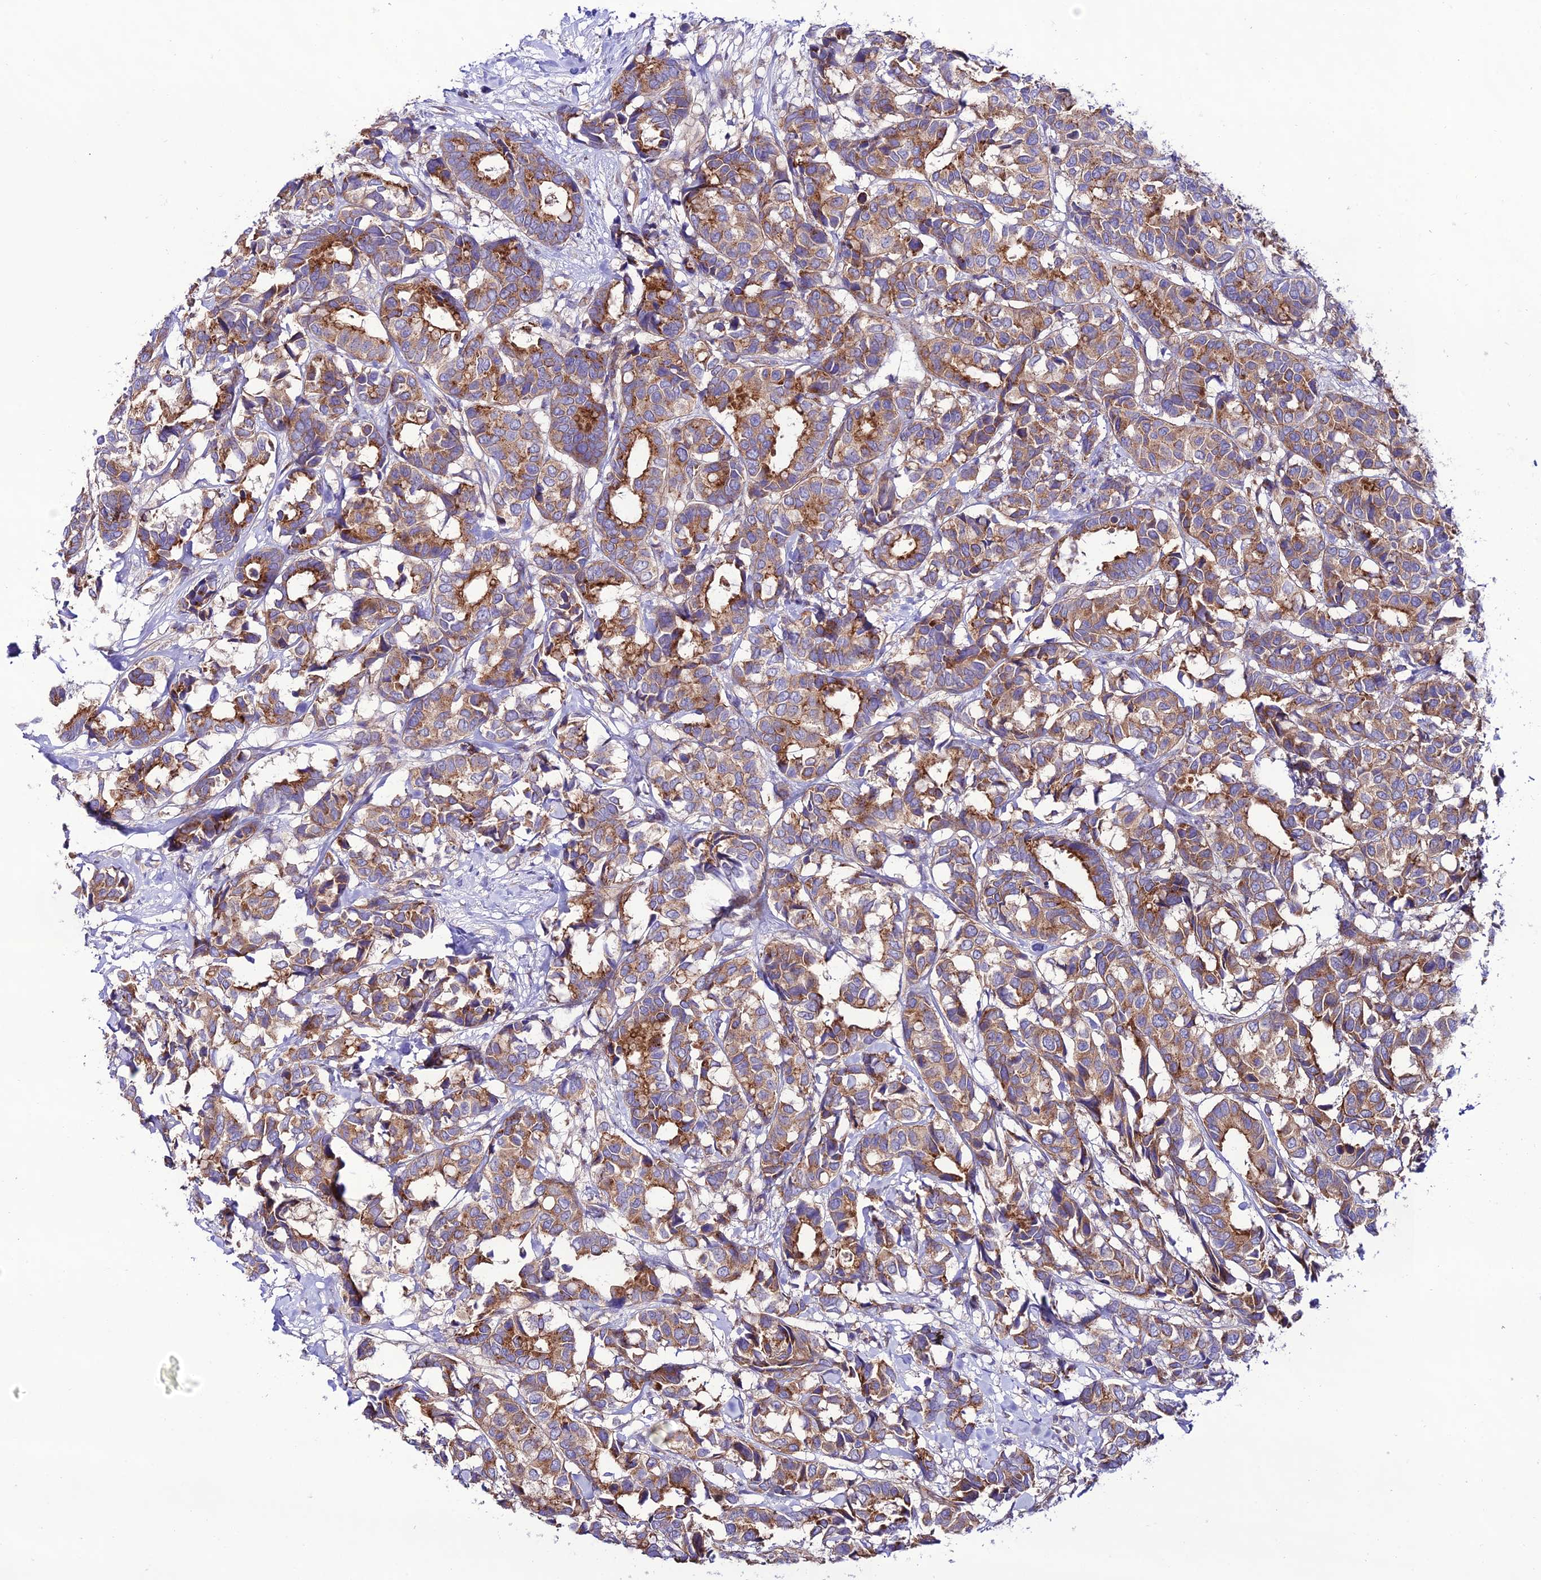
{"staining": {"intensity": "moderate", "quantity": ">75%", "location": "cytoplasmic/membranous"}, "tissue": "breast cancer", "cell_type": "Tumor cells", "image_type": "cancer", "snomed": [{"axis": "morphology", "description": "Normal tissue, NOS"}, {"axis": "morphology", "description": "Duct carcinoma"}, {"axis": "topography", "description": "Breast"}], "caption": "Immunohistochemical staining of breast cancer (infiltrating ductal carcinoma) reveals moderate cytoplasmic/membranous protein positivity in approximately >75% of tumor cells.", "gene": "LACTB2", "patient": {"sex": "female", "age": 87}}